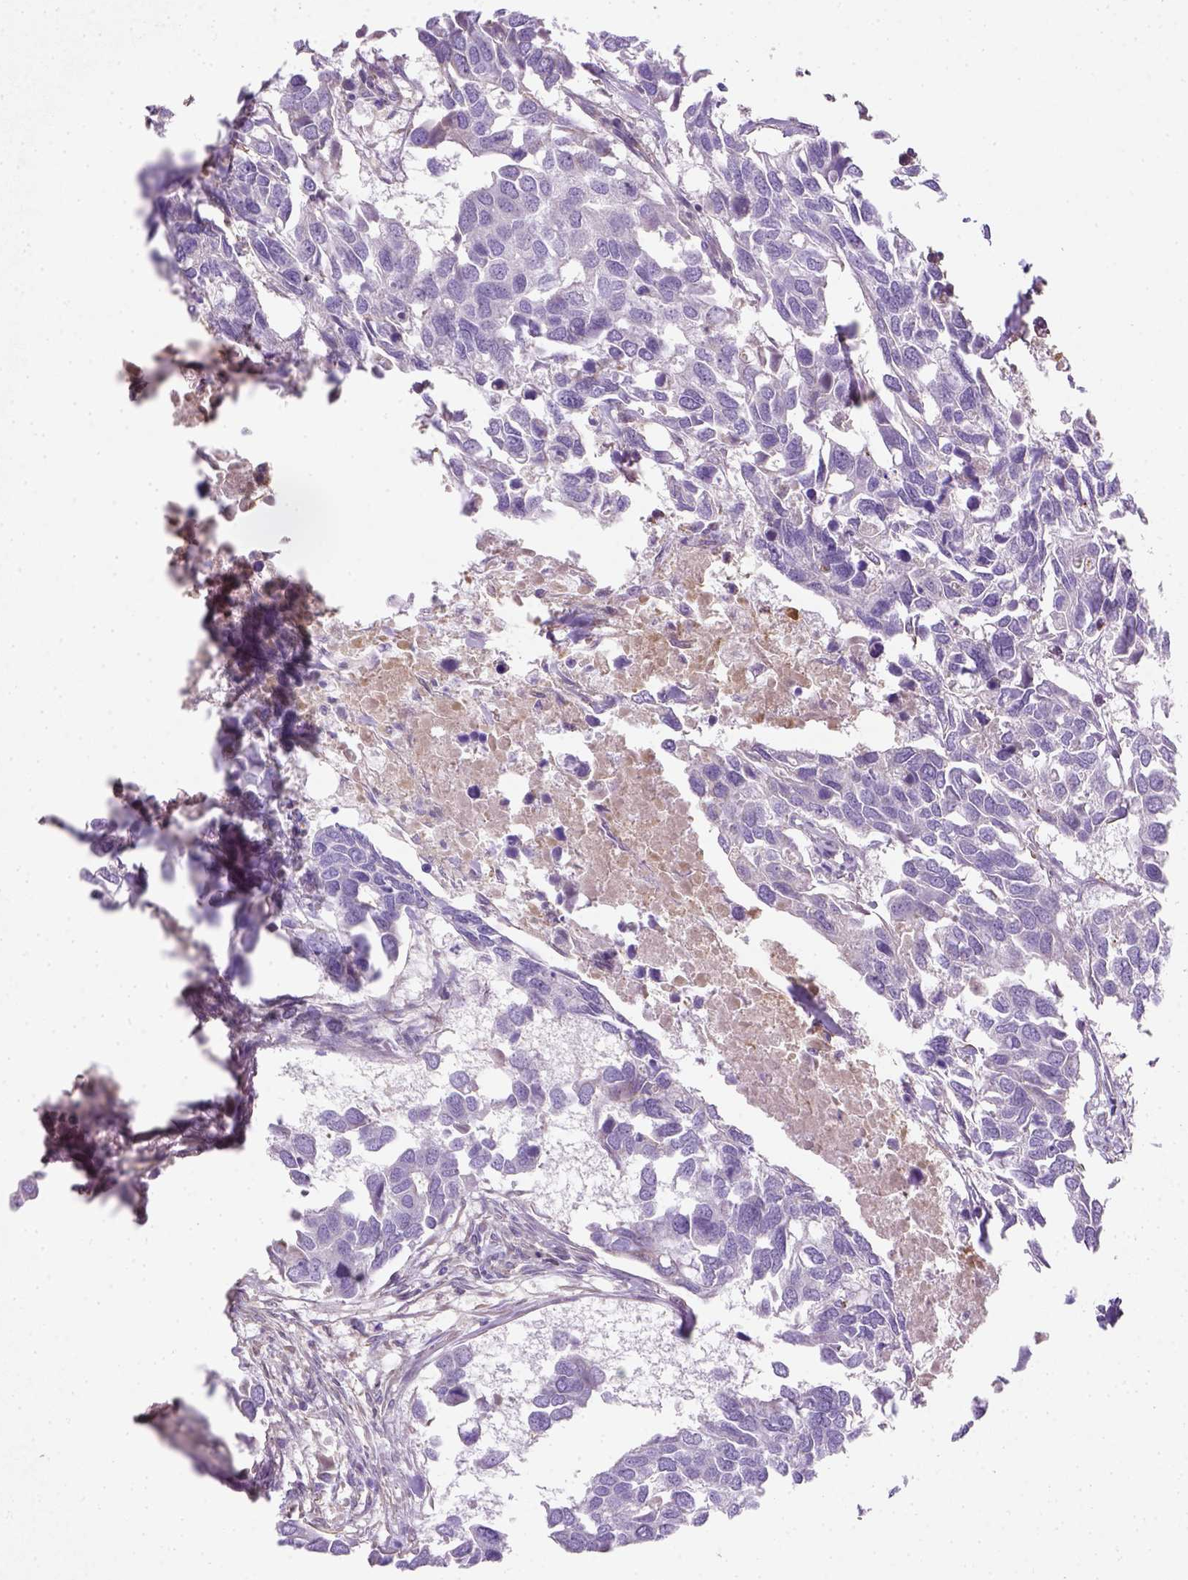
{"staining": {"intensity": "negative", "quantity": "none", "location": "none"}, "tissue": "breast cancer", "cell_type": "Tumor cells", "image_type": "cancer", "snomed": [{"axis": "morphology", "description": "Duct carcinoma"}, {"axis": "topography", "description": "Breast"}], "caption": "Immunohistochemistry (IHC) micrograph of human breast infiltrating ductal carcinoma stained for a protein (brown), which shows no staining in tumor cells. Nuclei are stained in blue.", "gene": "HTRA1", "patient": {"sex": "female", "age": 83}}